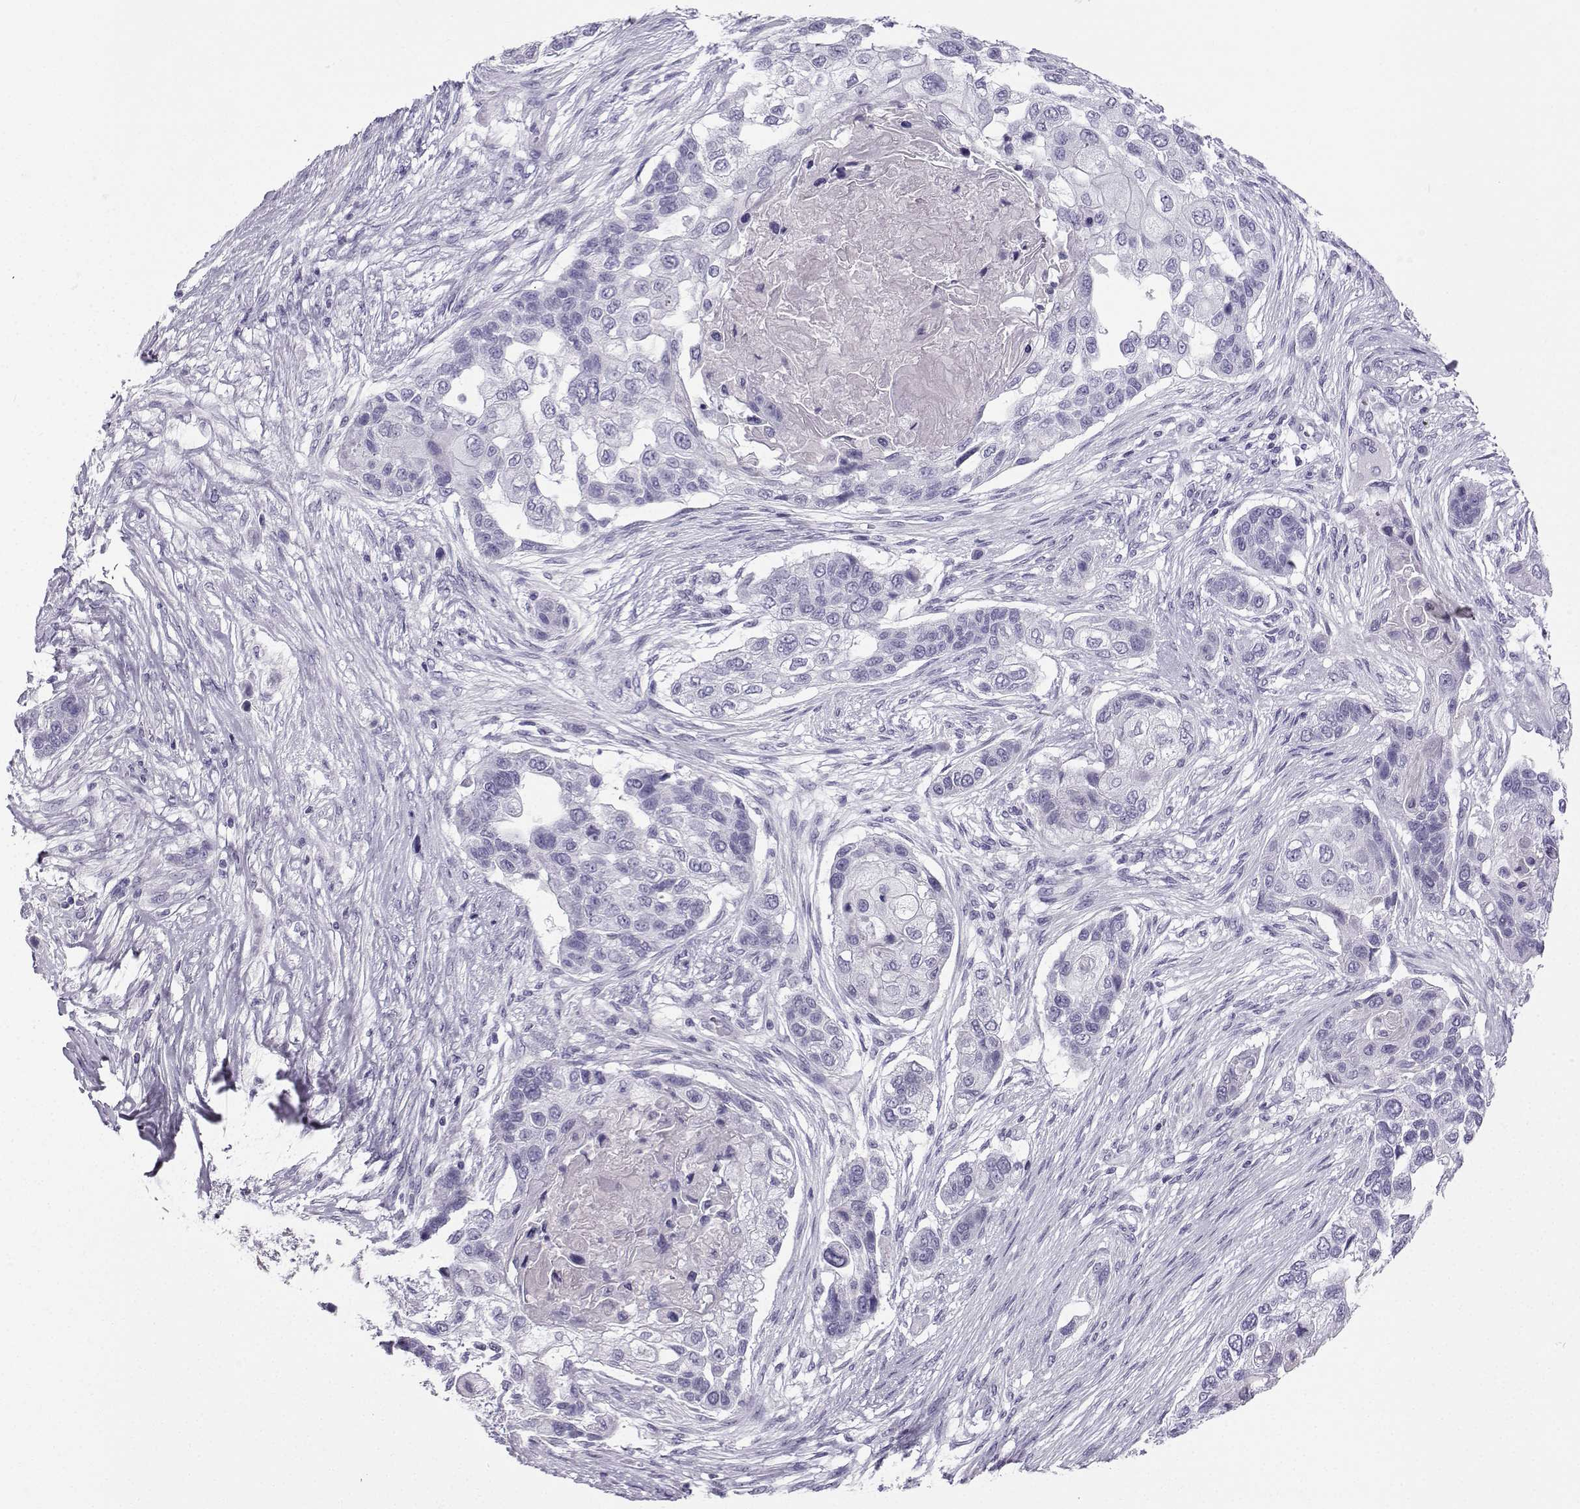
{"staining": {"intensity": "negative", "quantity": "none", "location": "none"}, "tissue": "lung cancer", "cell_type": "Tumor cells", "image_type": "cancer", "snomed": [{"axis": "morphology", "description": "Squamous cell carcinoma, NOS"}, {"axis": "topography", "description": "Lung"}], "caption": "An IHC image of lung cancer (squamous cell carcinoma) is shown. There is no staining in tumor cells of lung cancer (squamous cell carcinoma).", "gene": "ZBTB8B", "patient": {"sex": "male", "age": 69}}